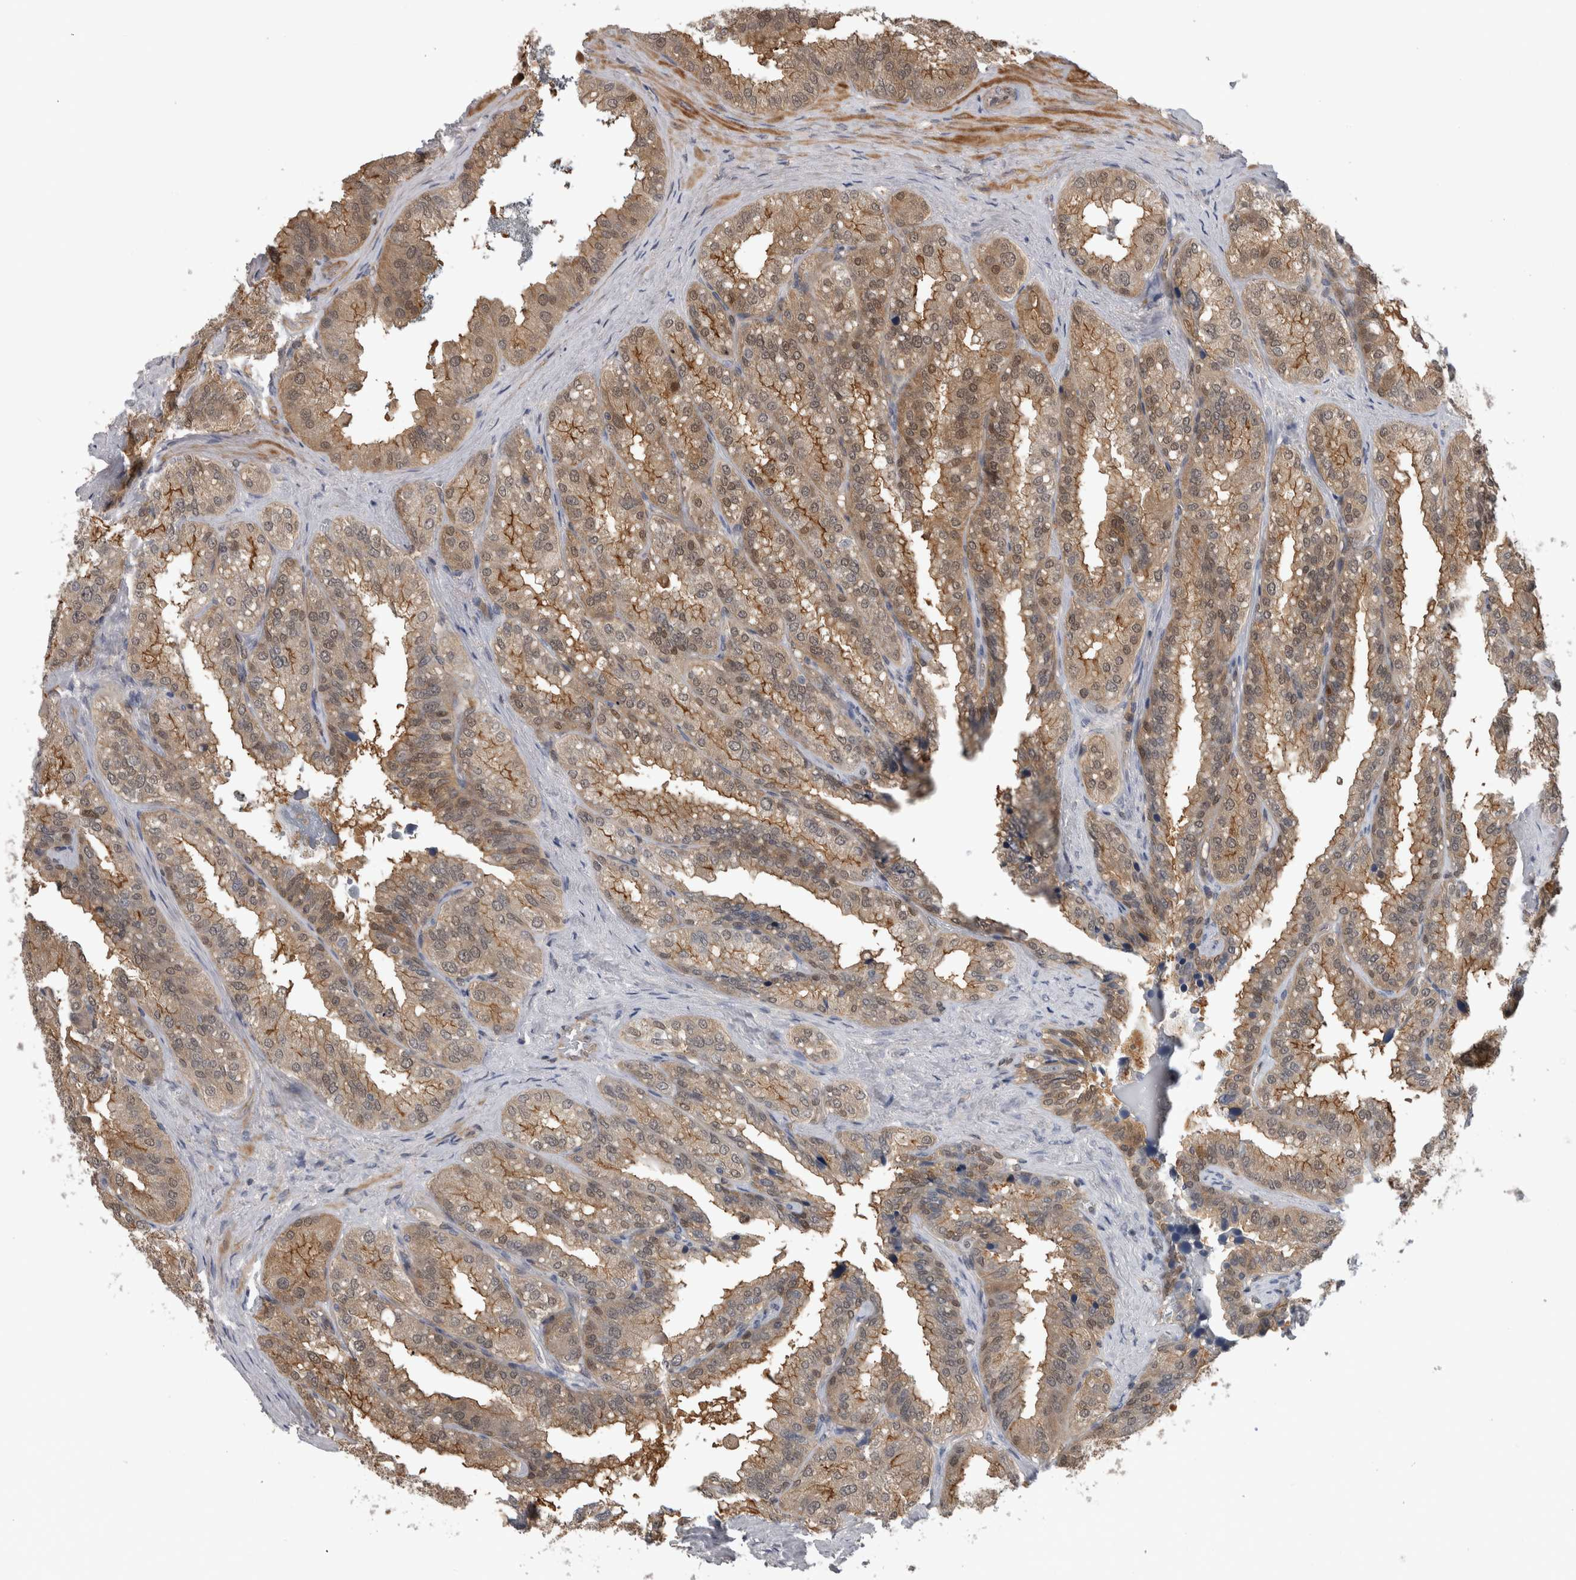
{"staining": {"intensity": "weak", "quantity": "25%-75%", "location": "cytoplasmic/membranous"}, "tissue": "seminal vesicle", "cell_type": "Glandular cells", "image_type": "normal", "snomed": [{"axis": "morphology", "description": "Normal tissue, NOS"}, {"axis": "topography", "description": "Prostate"}, {"axis": "topography", "description": "Seminal veicle"}], "caption": "The immunohistochemical stain shows weak cytoplasmic/membranous staining in glandular cells of unremarkable seminal vesicle. (DAB = brown stain, brightfield microscopy at high magnification).", "gene": "NAPRT", "patient": {"sex": "male", "age": 51}}